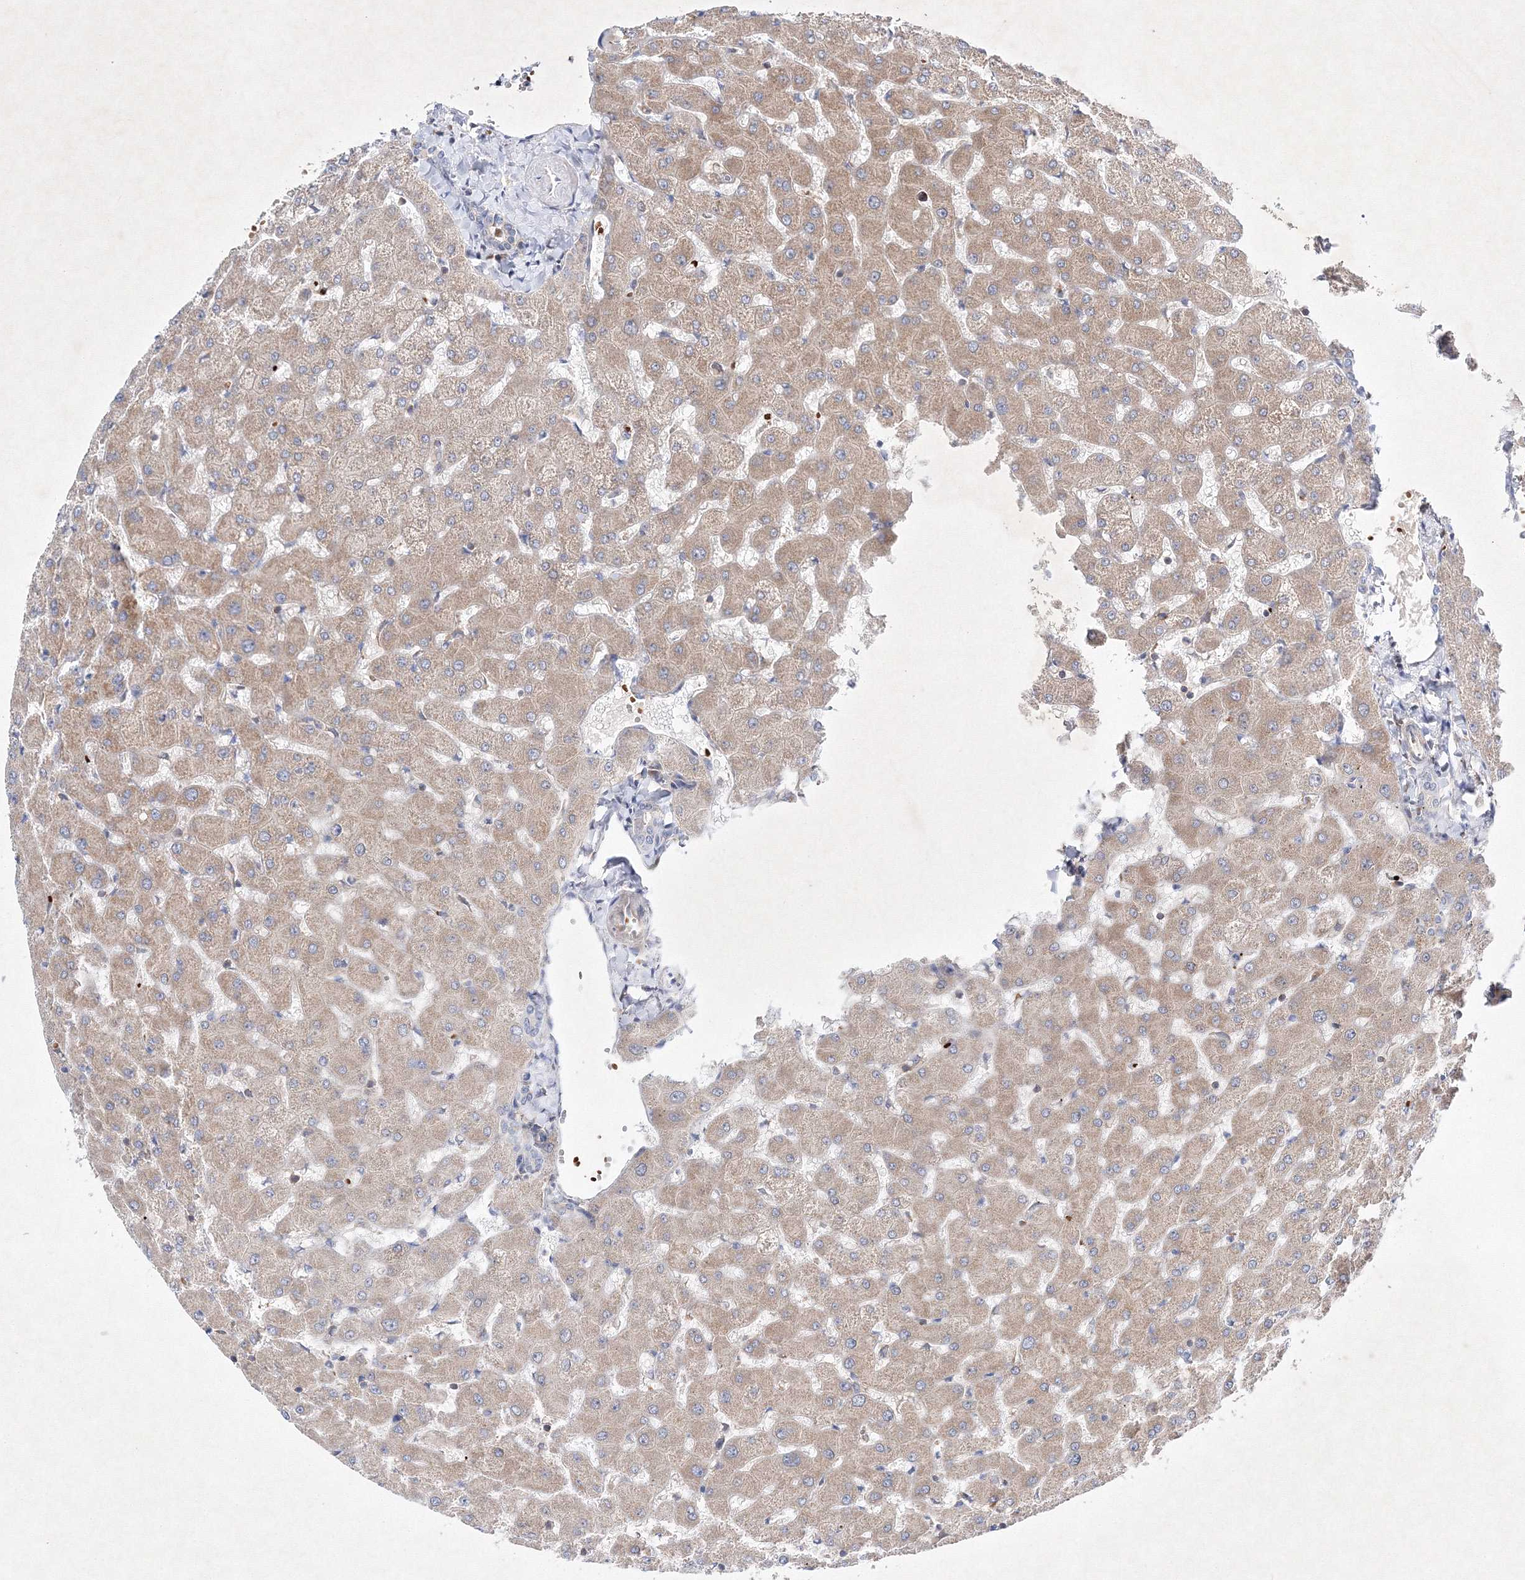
{"staining": {"intensity": "weak", "quantity": "<25%", "location": "cytoplasmic/membranous"}, "tissue": "liver", "cell_type": "Cholangiocytes", "image_type": "normal", "snomed": [{"axis": "morphology", "description": "Normal tissue, NOS"}, {"axis": "topography", "description": "Liver"}], "caption": "Immunohistochemistry of unremarkable liver demonstrates no expression in cholangiocytes.", "gene": "OPA1", "patient": {"sex": "female", "age": 63}}